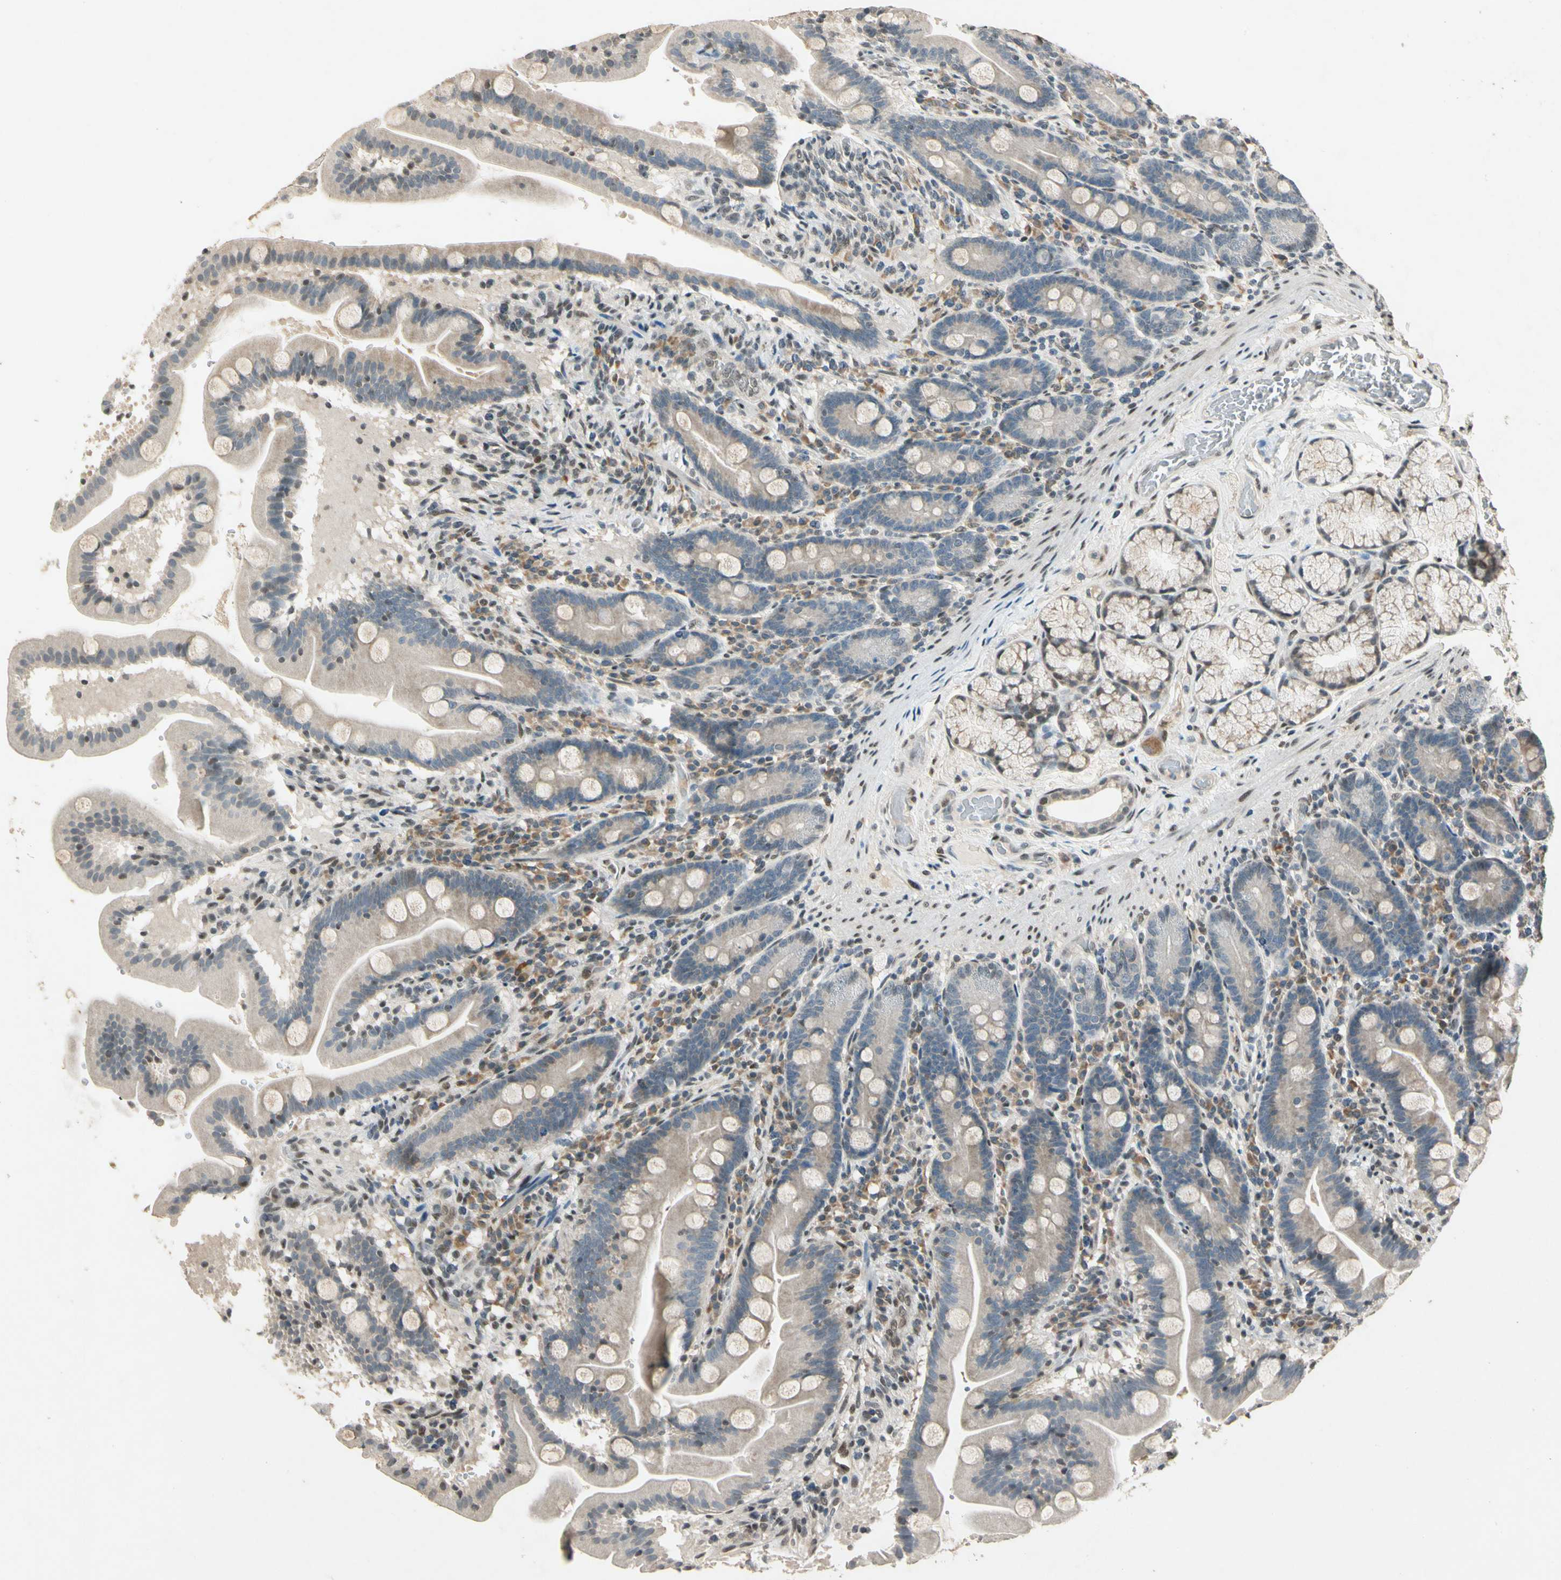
{"staining": {"intensity": "weak", "quantity": "25%-75%", "location": "cytoplasmic/membranous"}, "tissue": "duodenum", "cell_type": "Glandular cells", "image_type": "normal", "snomed": [{"axis": "morphology", "description": "Normal tissue, NOS"}, {"axis": "topography", "description": "Duodenum"}], "caption": "The micrograph demonstrates a brown stain indicating the presence of a protein in the cytoplasmic/membranous of glandular cells in duodenum.", "gene": "ZBTB4", "patient": {"sex": "male", "age": 54}}